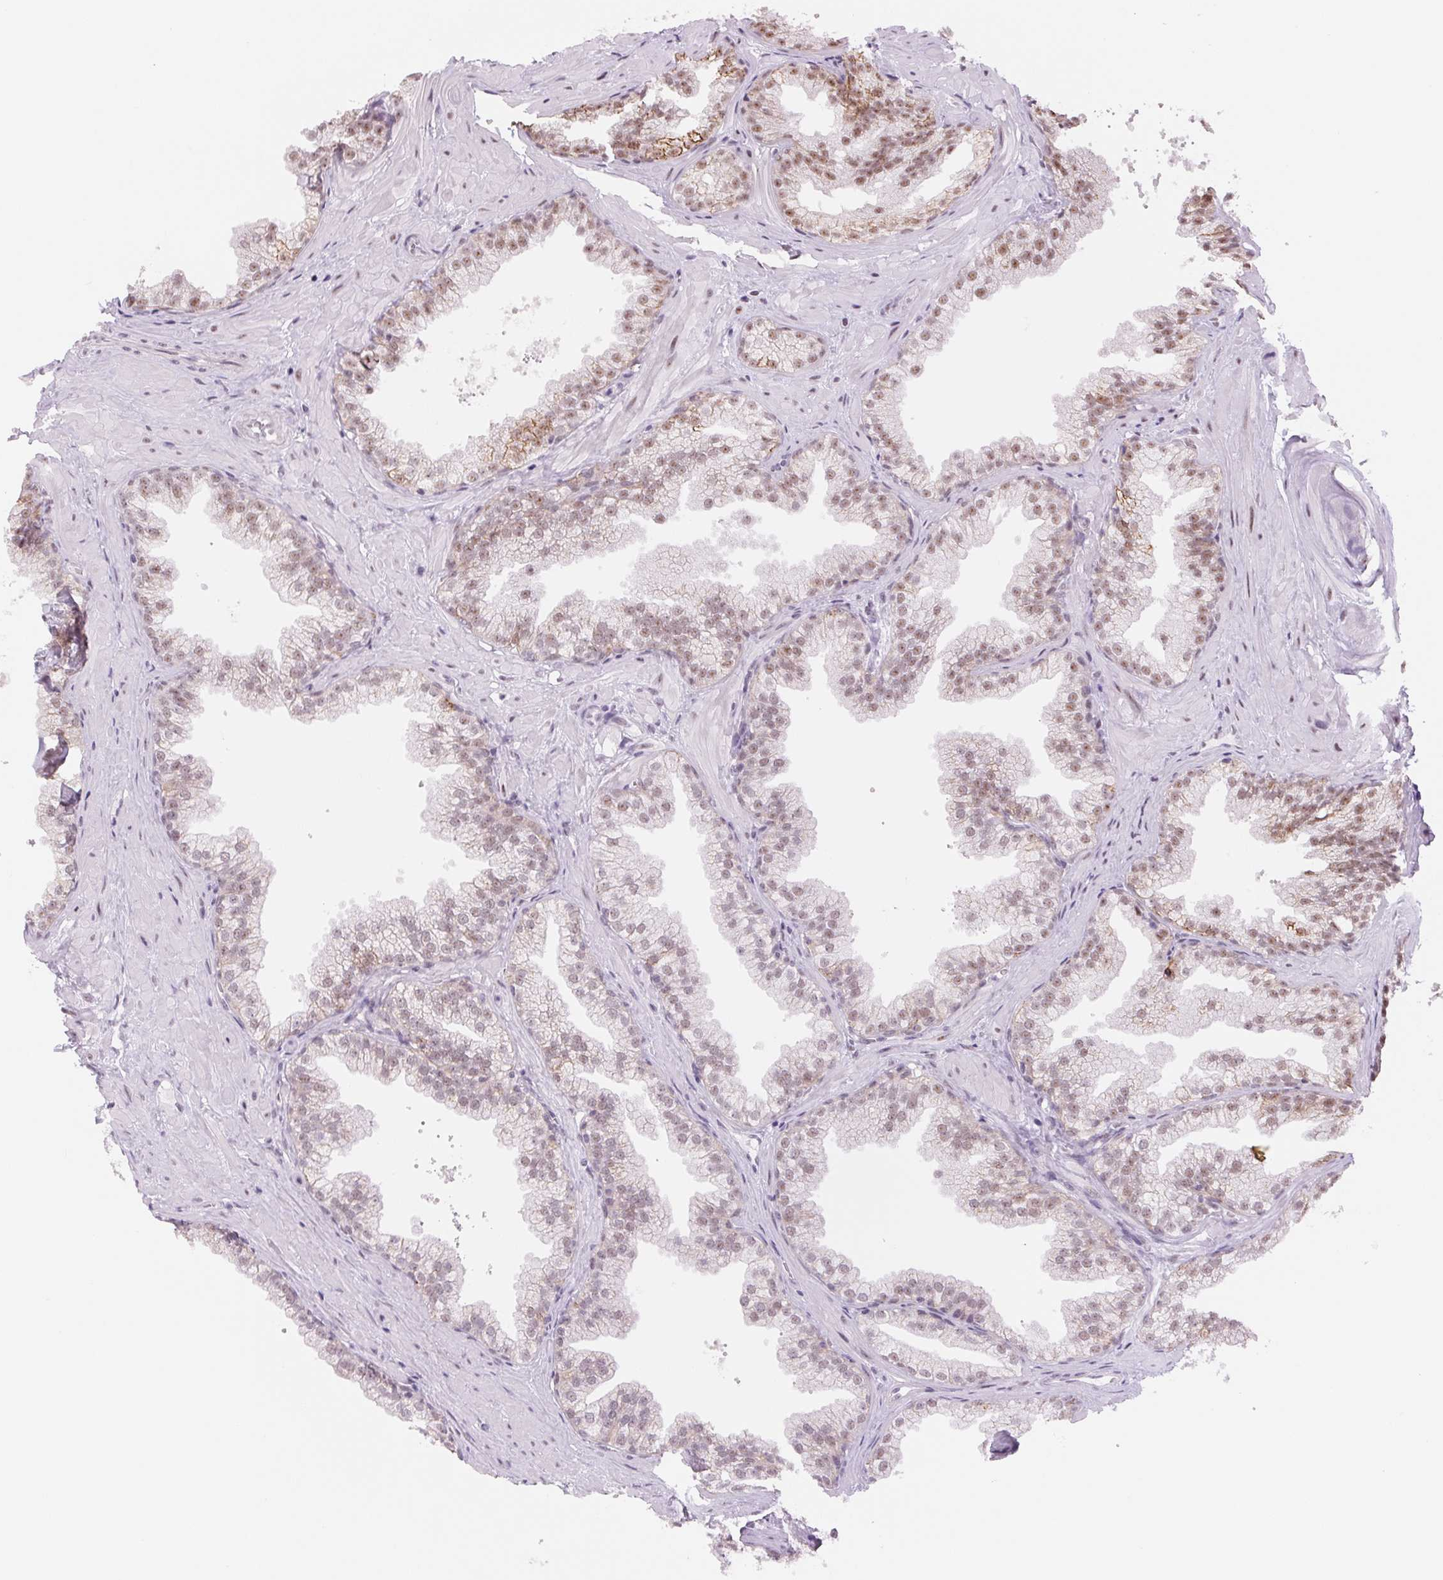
{"staining": {"intensity": "weak", "quantity": "25%-75%", "location": "nuclear"}, "tissue": "prostate", "cell_type": "Glandular cells", "image_type": "normal", "snomed": [{"axis": "morphology", "description": "Normal tissue, NOS"}, {"axis": "topography", "description": "Prostate"}], "caption": "The immunohistochemical stain highlights weak nuclear staining in glandular cells of unremarkable prostate.", "gene": "ZC3H14", "patient": {"sex": "male", "age": 37}}